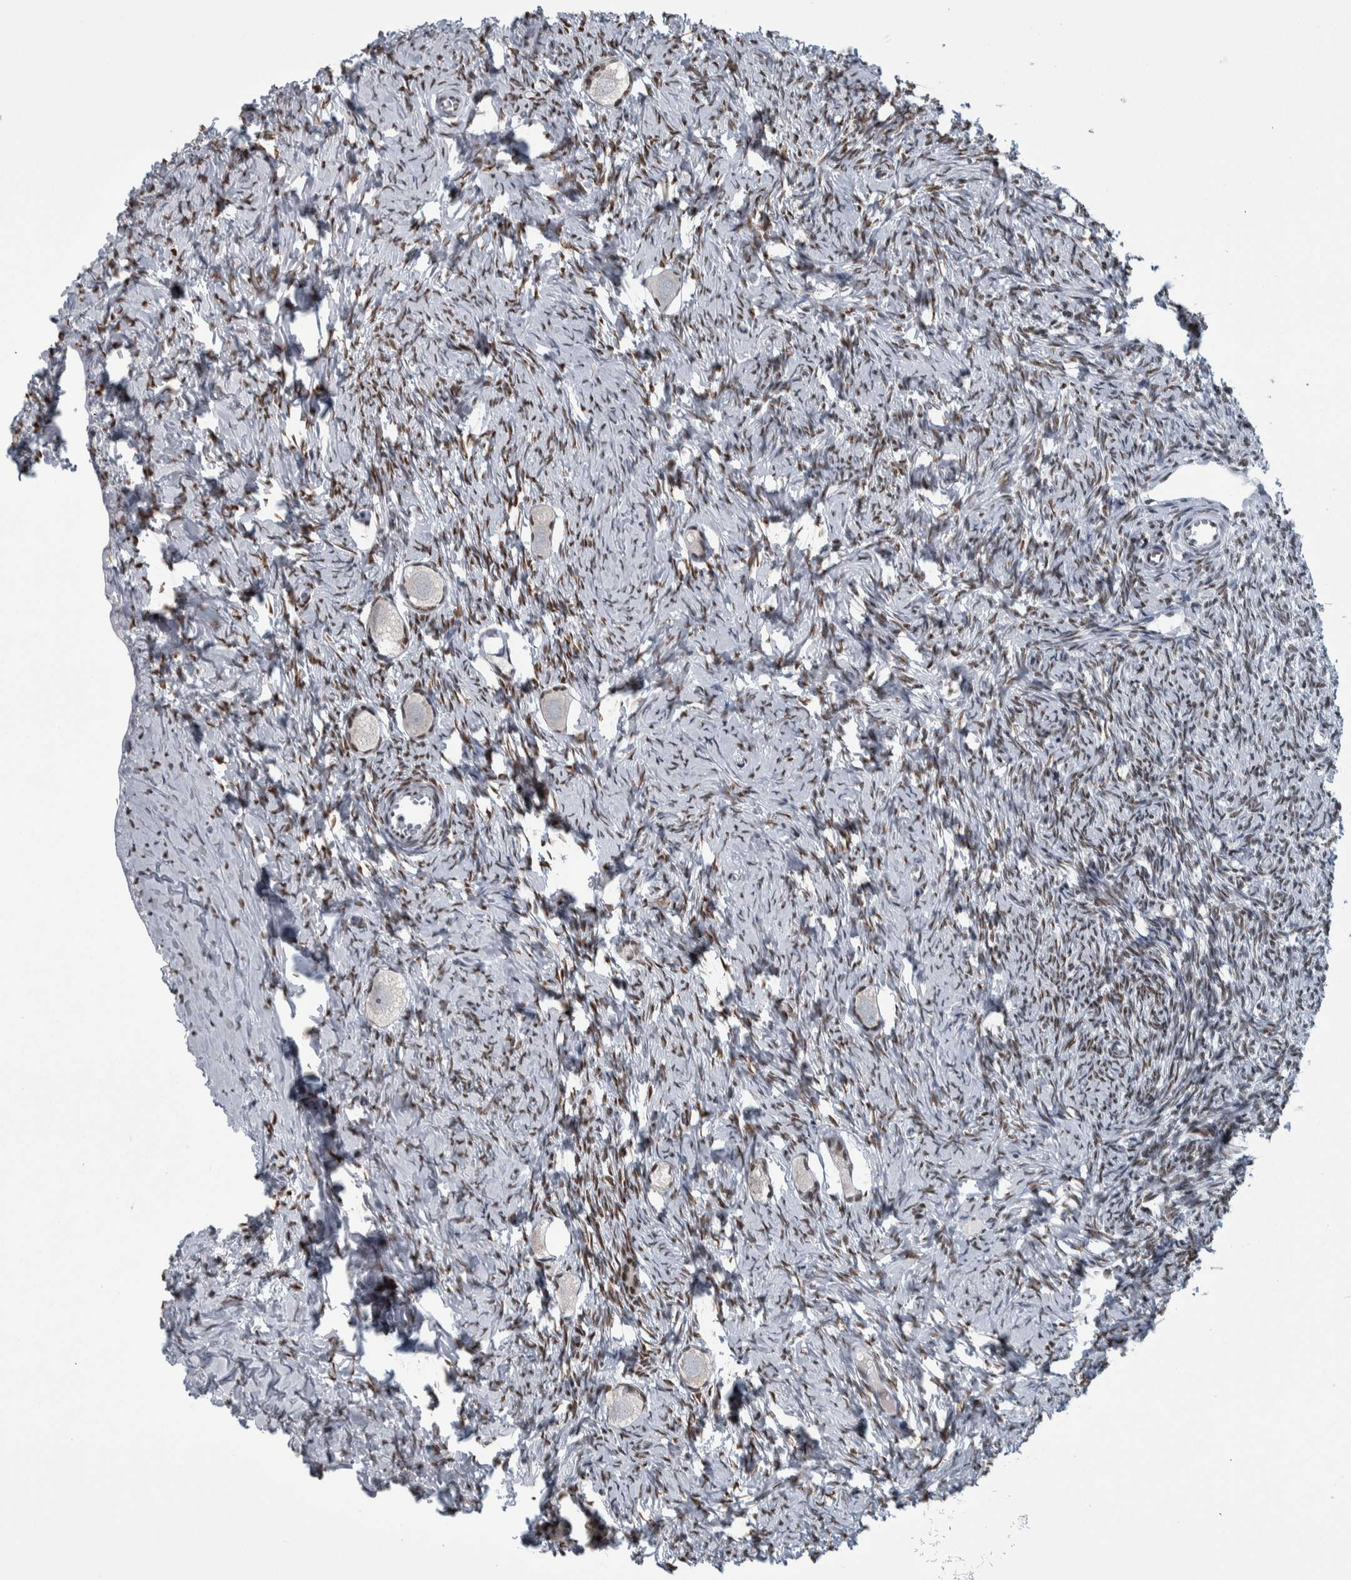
{"staining": {"intensity": "weak", "quantity": ">75%", "location": "nuclear"}, "tissue": "ovary", "cell_type": "Follicle cells", "image_type": "normal", "snomed": [{"axis": "morphology", "description": "Normal tissue, NOS"}, {"axis": "topography", "description": "Ovary"}], "caption": "Immunohistochemistry (IHC) histopathology image of normal ovary: ovary stained using immunohistochemistry (IHC) demonstrates low levels of weak protein expression localized specifically in the nuclear of follicle cells, appearing as a nuclear brown color.", "gene": "TOP2B", "patient": {"sex": "female", "age": 27}}